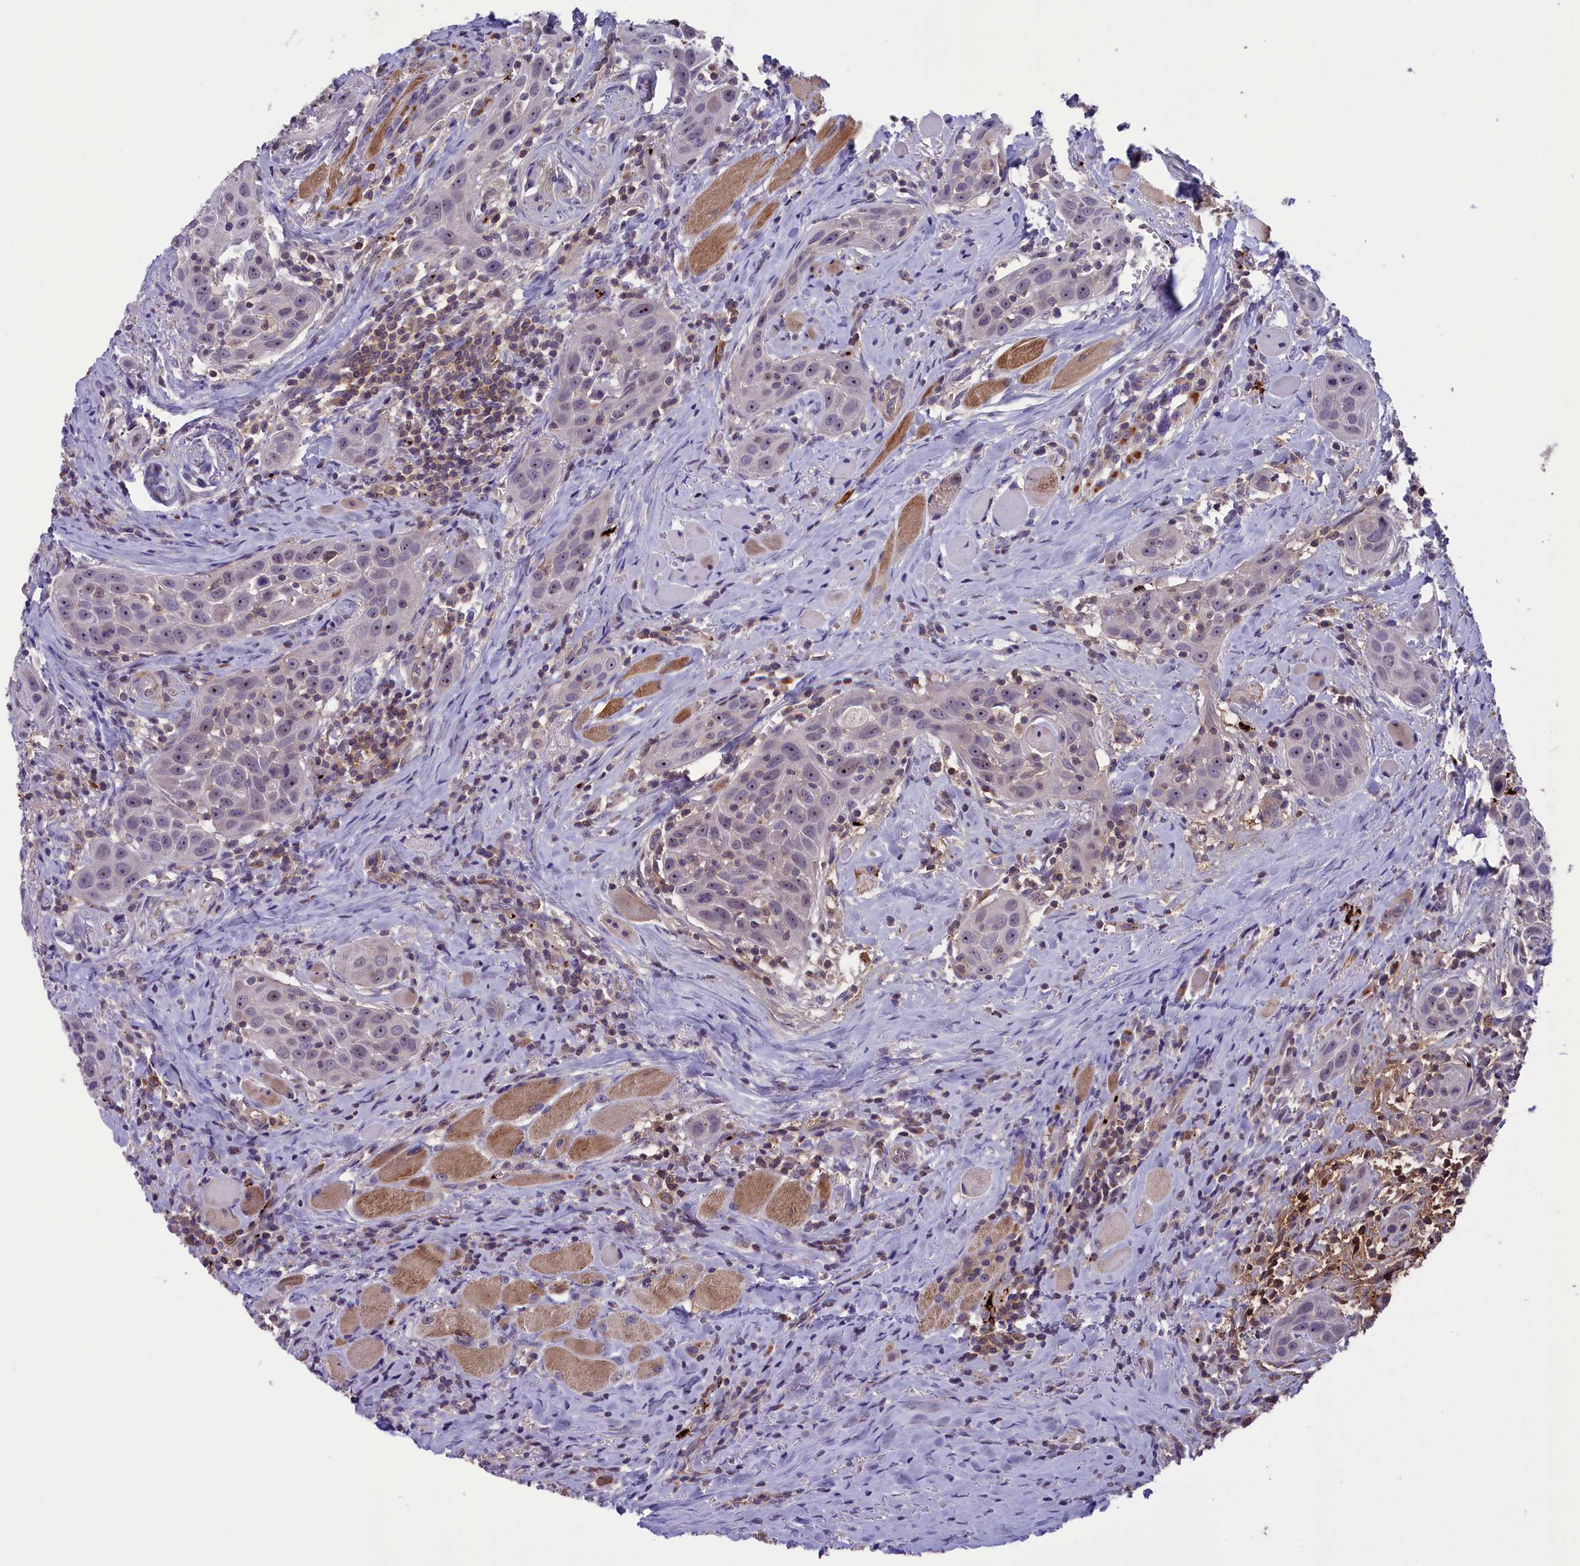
{"staining": {"intensity": "weak", "quantity": "25%-75%", "location": "nuclear"}, "tissue": "head and neck cancer", "cell_type": "Tumor cells", "image_type": "cancer", "snomed": [{"axis": "morphology", "description": "Squamous cell carcinoma, NOS"}, {"axis": "topography", "description": "Oral tissue"}, {"axis": "topography", "description": "Head-Neck"}], "caption": "An image of head and neck cancer stained for a protein shows weak nuclear brown staining in tumor cells.", "gene": "HEATR3", "patient": {"sex": "female", "age": 50}}